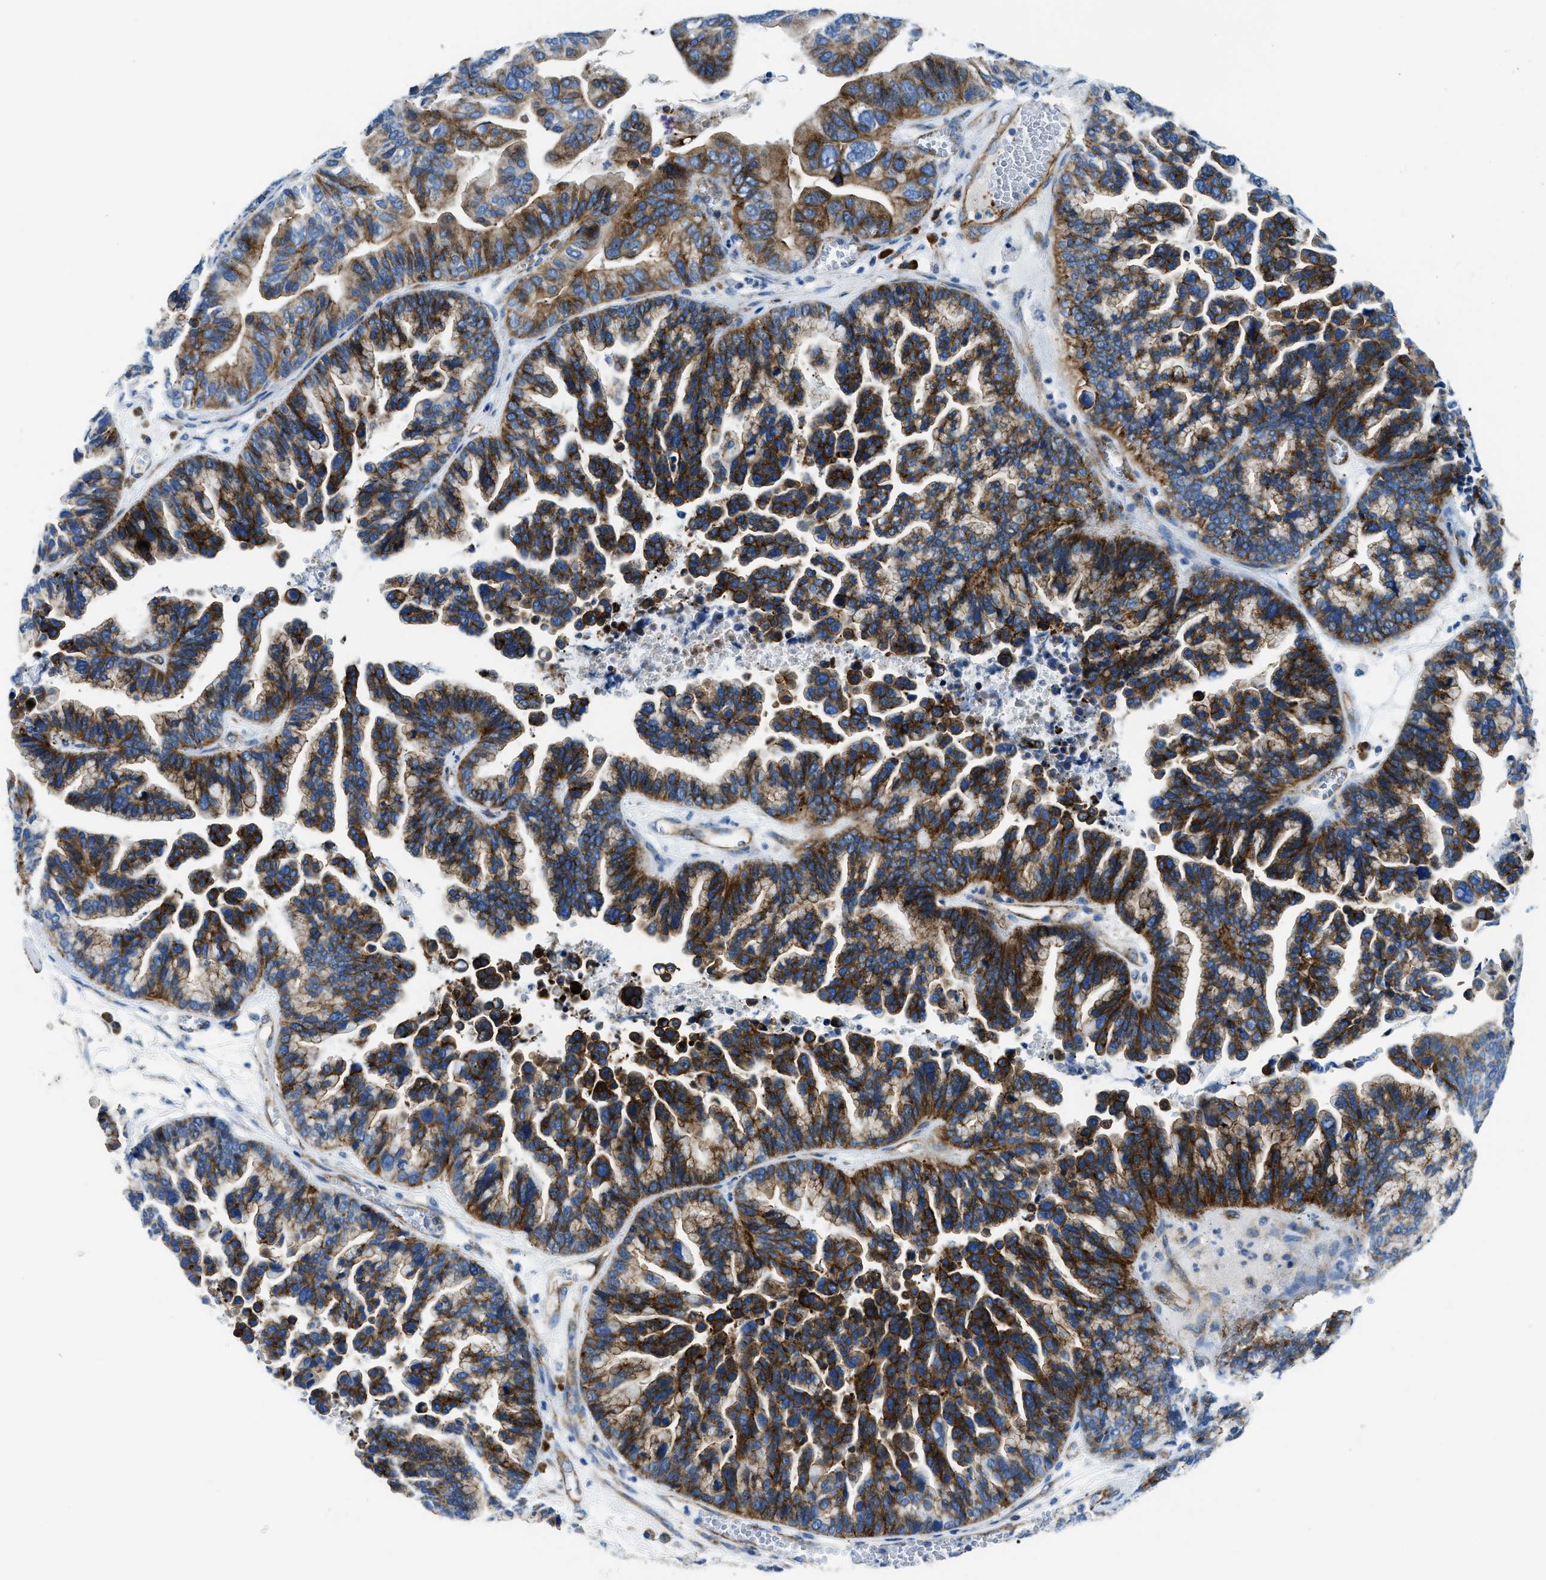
{"staining": {"intensity": "strong", "quantity": ">75%", "location": "cytoplasmic/membranous"}, "tissue": "ovarian cancer", "cell_type": "Tumor cells", "image_type": "cancer", "snomed": [{"axis": "morphology", "description": "Cystadenocarcinoma, serous, NOS"}, {"axis": "topography", "description": "Ovary"}], "caption": "Human serous cystadenocarcinoma (ovarian) stained with a brown dye shows strong cytoplasmic/membranous positive staining in approximately >75% of tumor cells.", "gene": "CUTA", "patient": {"sex": "female", "age": 56}}